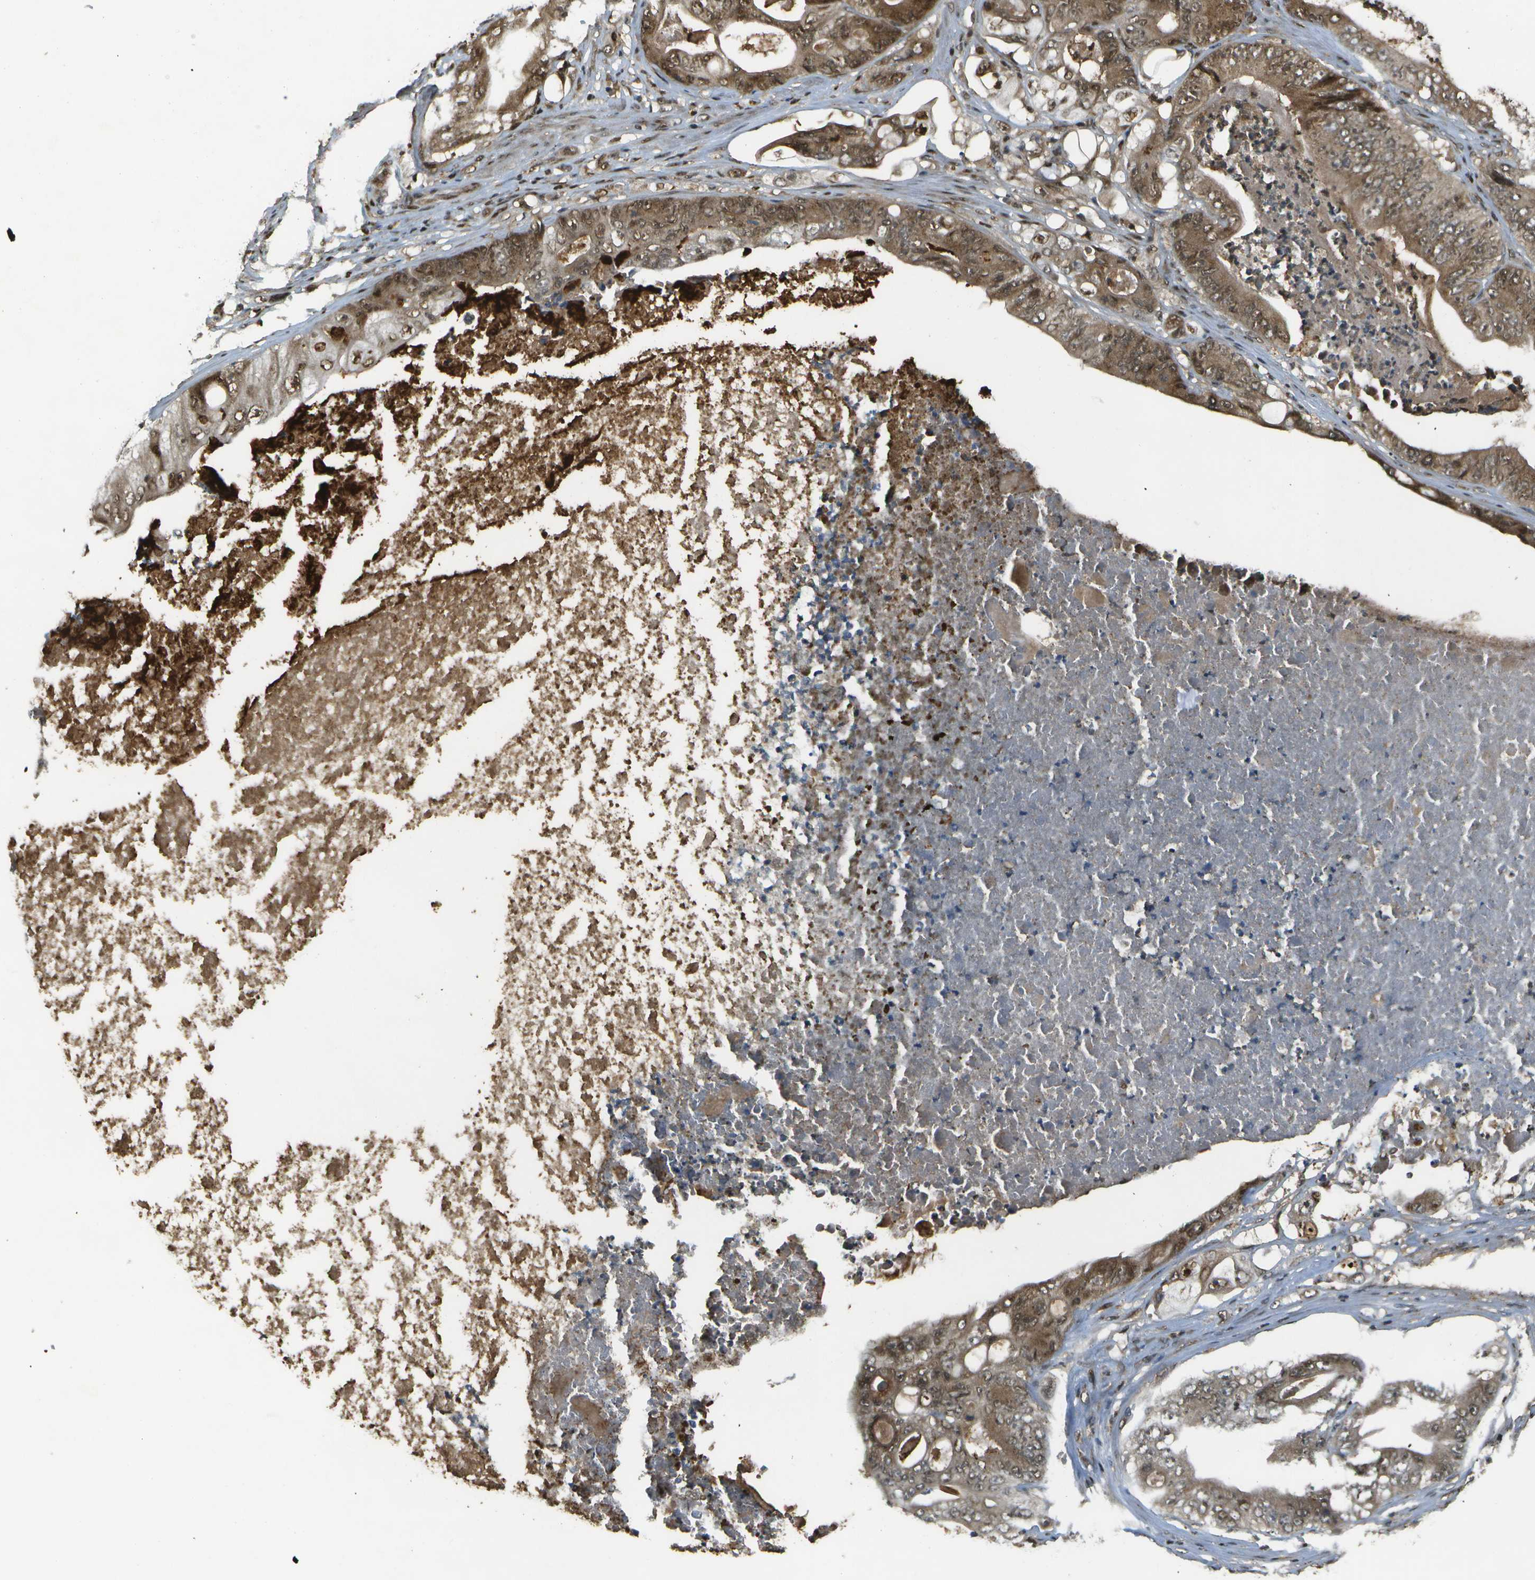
{"staining": {"intensity": "moderate", "quantity": ">75%", "location": "cytoplasmic/membranous,nuclear"}, "tissue": "stomach cancer", "cell_type": "Tumor cells", "image_type": "cancer", "snomed": [{"axis": "morphology", "description": "Adenocarcinoma, NOS"}, {"axis": "topography", "description": "Stomach"}], "caption": "IHC histopathology image of neoplastic tissue: human stomach cancer stained using immunohistochemistry (IHC) displays medium levels of moderate protein expression localized specifically in the cytoplasmic/membranous and nuclear of tumor cells, appearing as a cytoplasmic/membranous and nuclear brown color.", "gene": "GANC", "patient": {"sex": "female", "age": 73}}